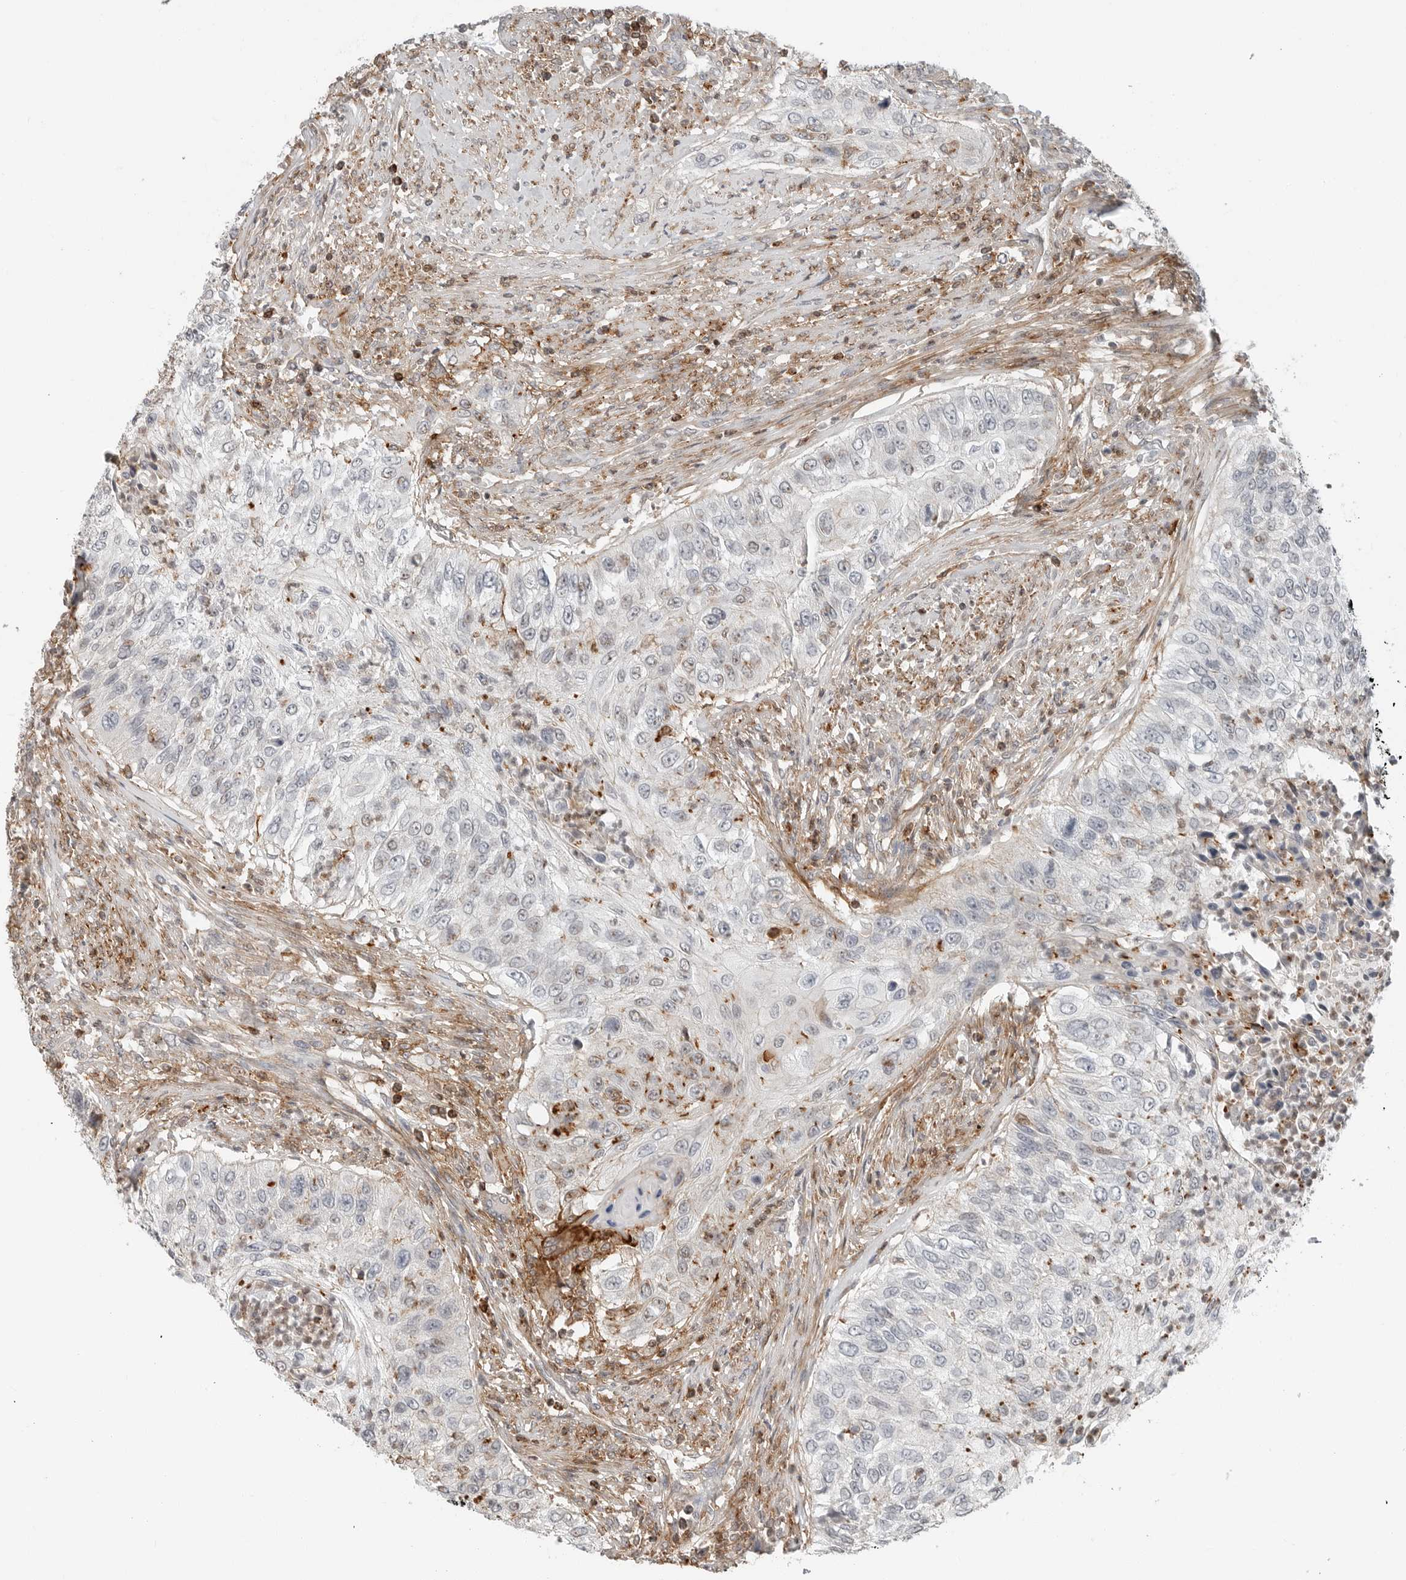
{"staining": {"intensity": "negative", "quantity": "none", "location": "none"}, "tissue": "urothelial cancer", "cell_type": "Tumor cells", "image_type": "cancer", "snomed": [{"axis": "morphology", "description": "Urothelial carcinoma, High grade"}, {"axis": "topography", "description": "Urinary bladder"}], "caption": "Immunohistochemistry (IHC) micrograph of neoplastic tissue: human urothelial cancer stained with DAB (3,3'-diaminobenzidine) displays no significant protein positivity in tumor cells.", "gene": "LEFTY2", "patient": {"sex": "female", "age": 60}}